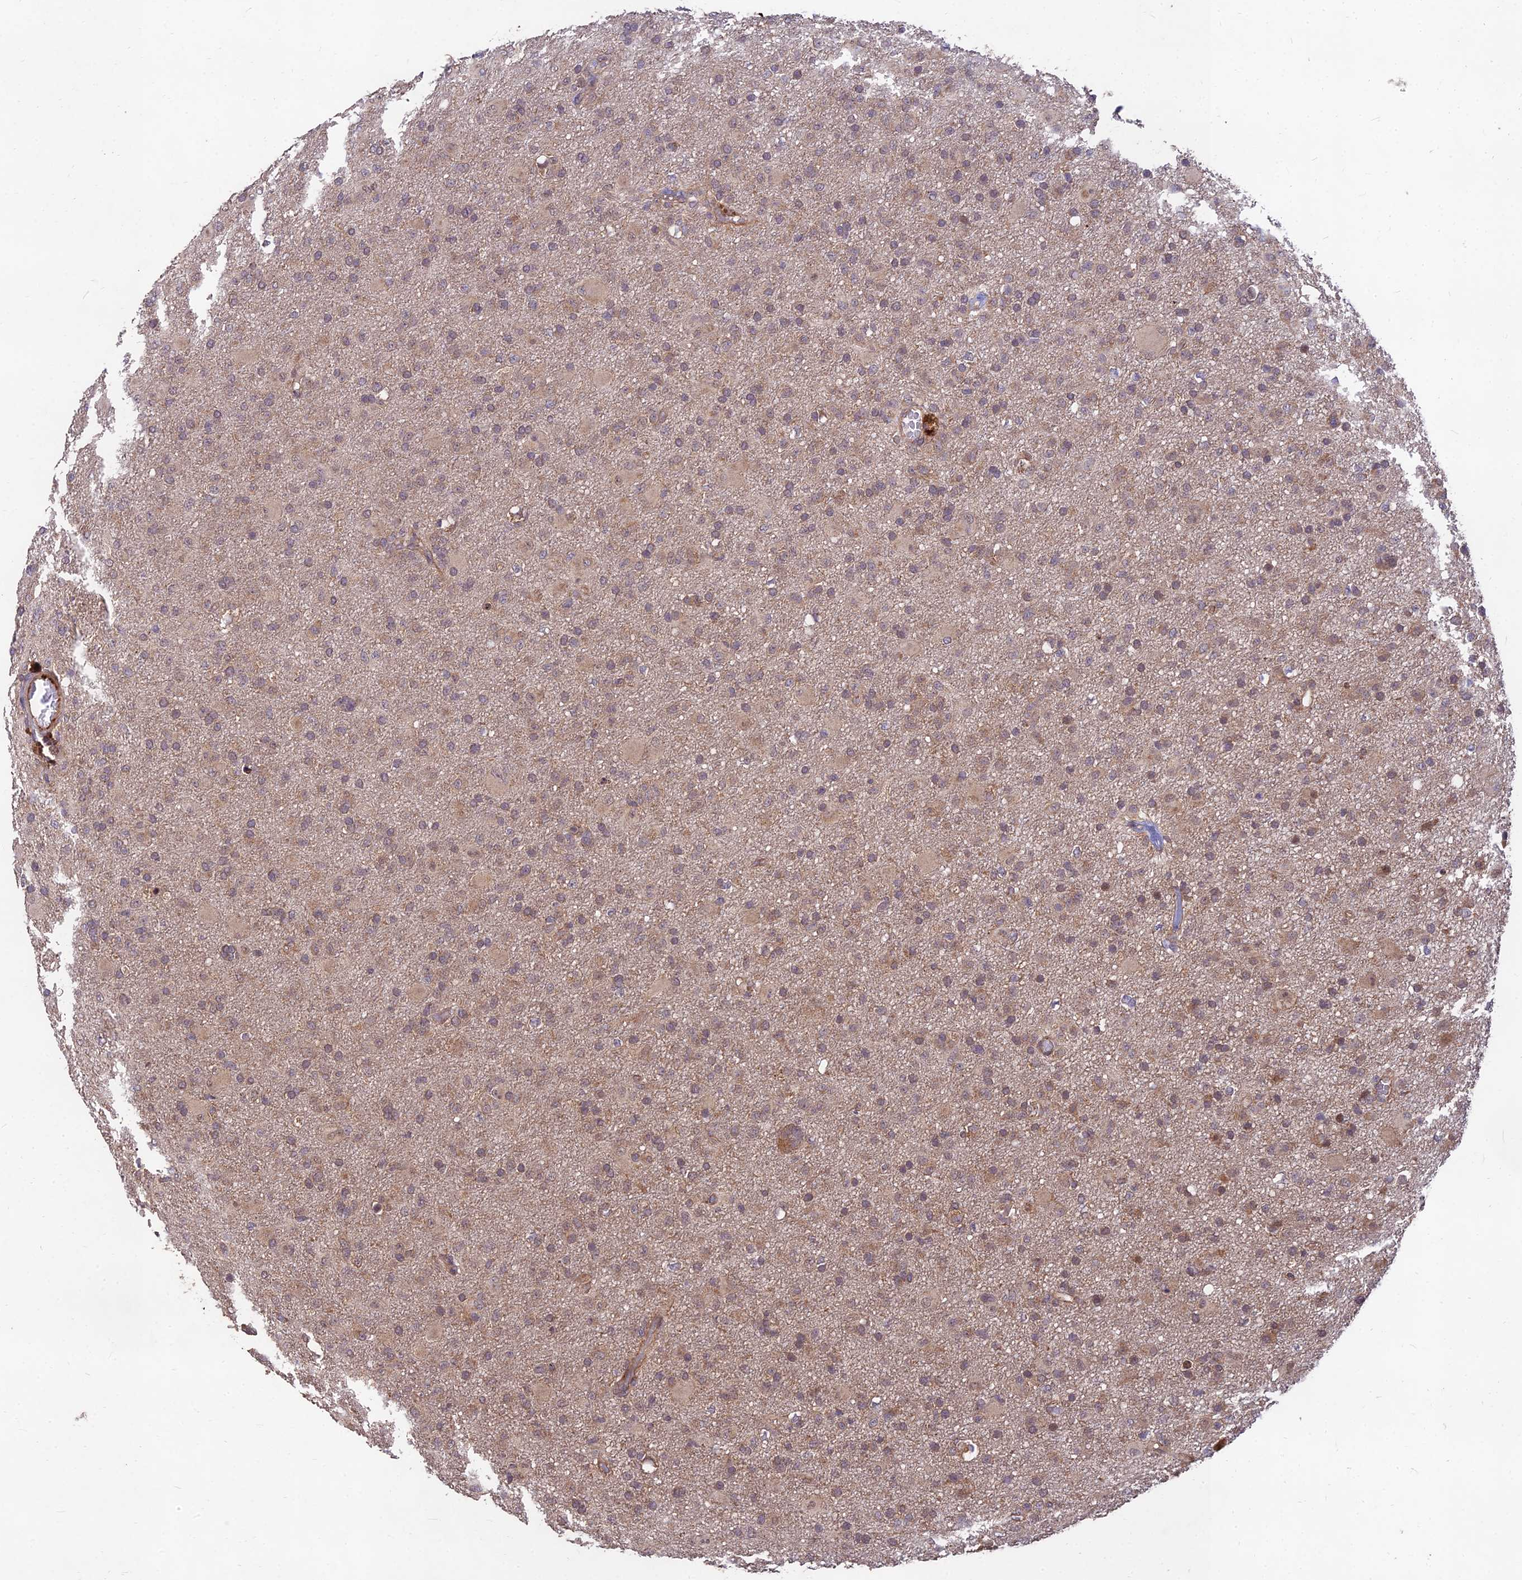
{"staining": {"intensity": "moderate", "quantity": "<25%", "location": "cytoplasmic/membranous"}, "tissue": "glioma", "cell_type": "Tumor cells", "image_type": "cancer", "snomed": [{"axis": "morphology", "description": "Glioma, malignant, Low grade"}, {"axis": "topography", "description": "Brain"}], "caption": "Glioma stained with immunohistochemistry displays moderate cytoplasmic/membranous positivity in approximately <25% of tumor cells.", "gene": "MKKS", "patient": {"sex": "male", "age": 65}}